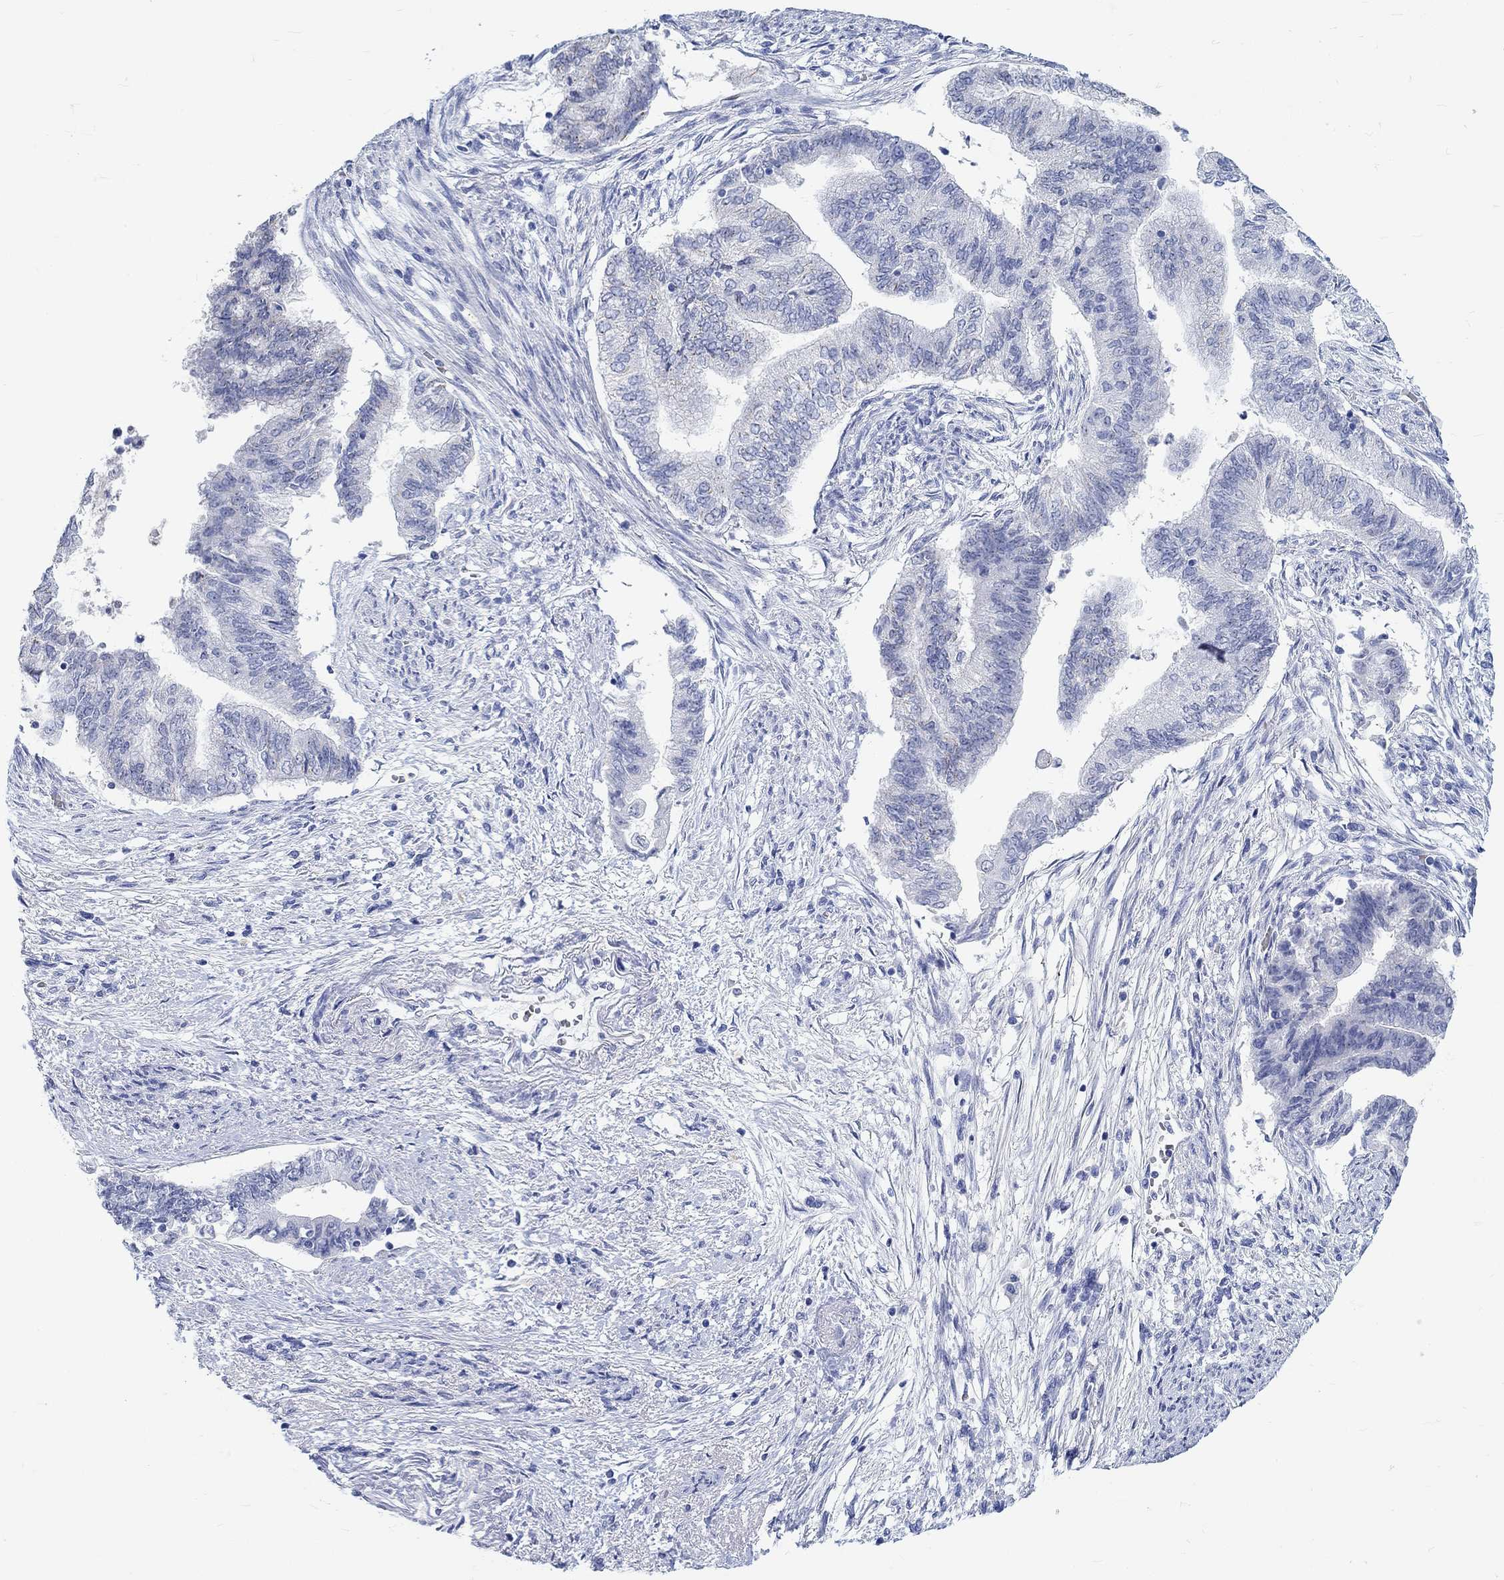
{"staining": {"intensity": "negative", "quantity": "none", "location": "none"}, "tissue": "endometrial cancer", "cell_type": "Tumor cells", "image_type": "cancer", "snomed": [{"axis": "morphology", "description": "Adenocarcinoma, NOS"}, {"axis": "topography", "description": "Endometrium"}], "caption": "Protein analysis of endometrial cancer exhibits no significant positivity in tumor cells. The staining is performed using DAB (3,3'-diaminobenzidine) brown chromogen with nuclei counter-stained in using hematoxylin.", "gene": "GRIA3", "patient": {"sex": "female", "age": 65}}